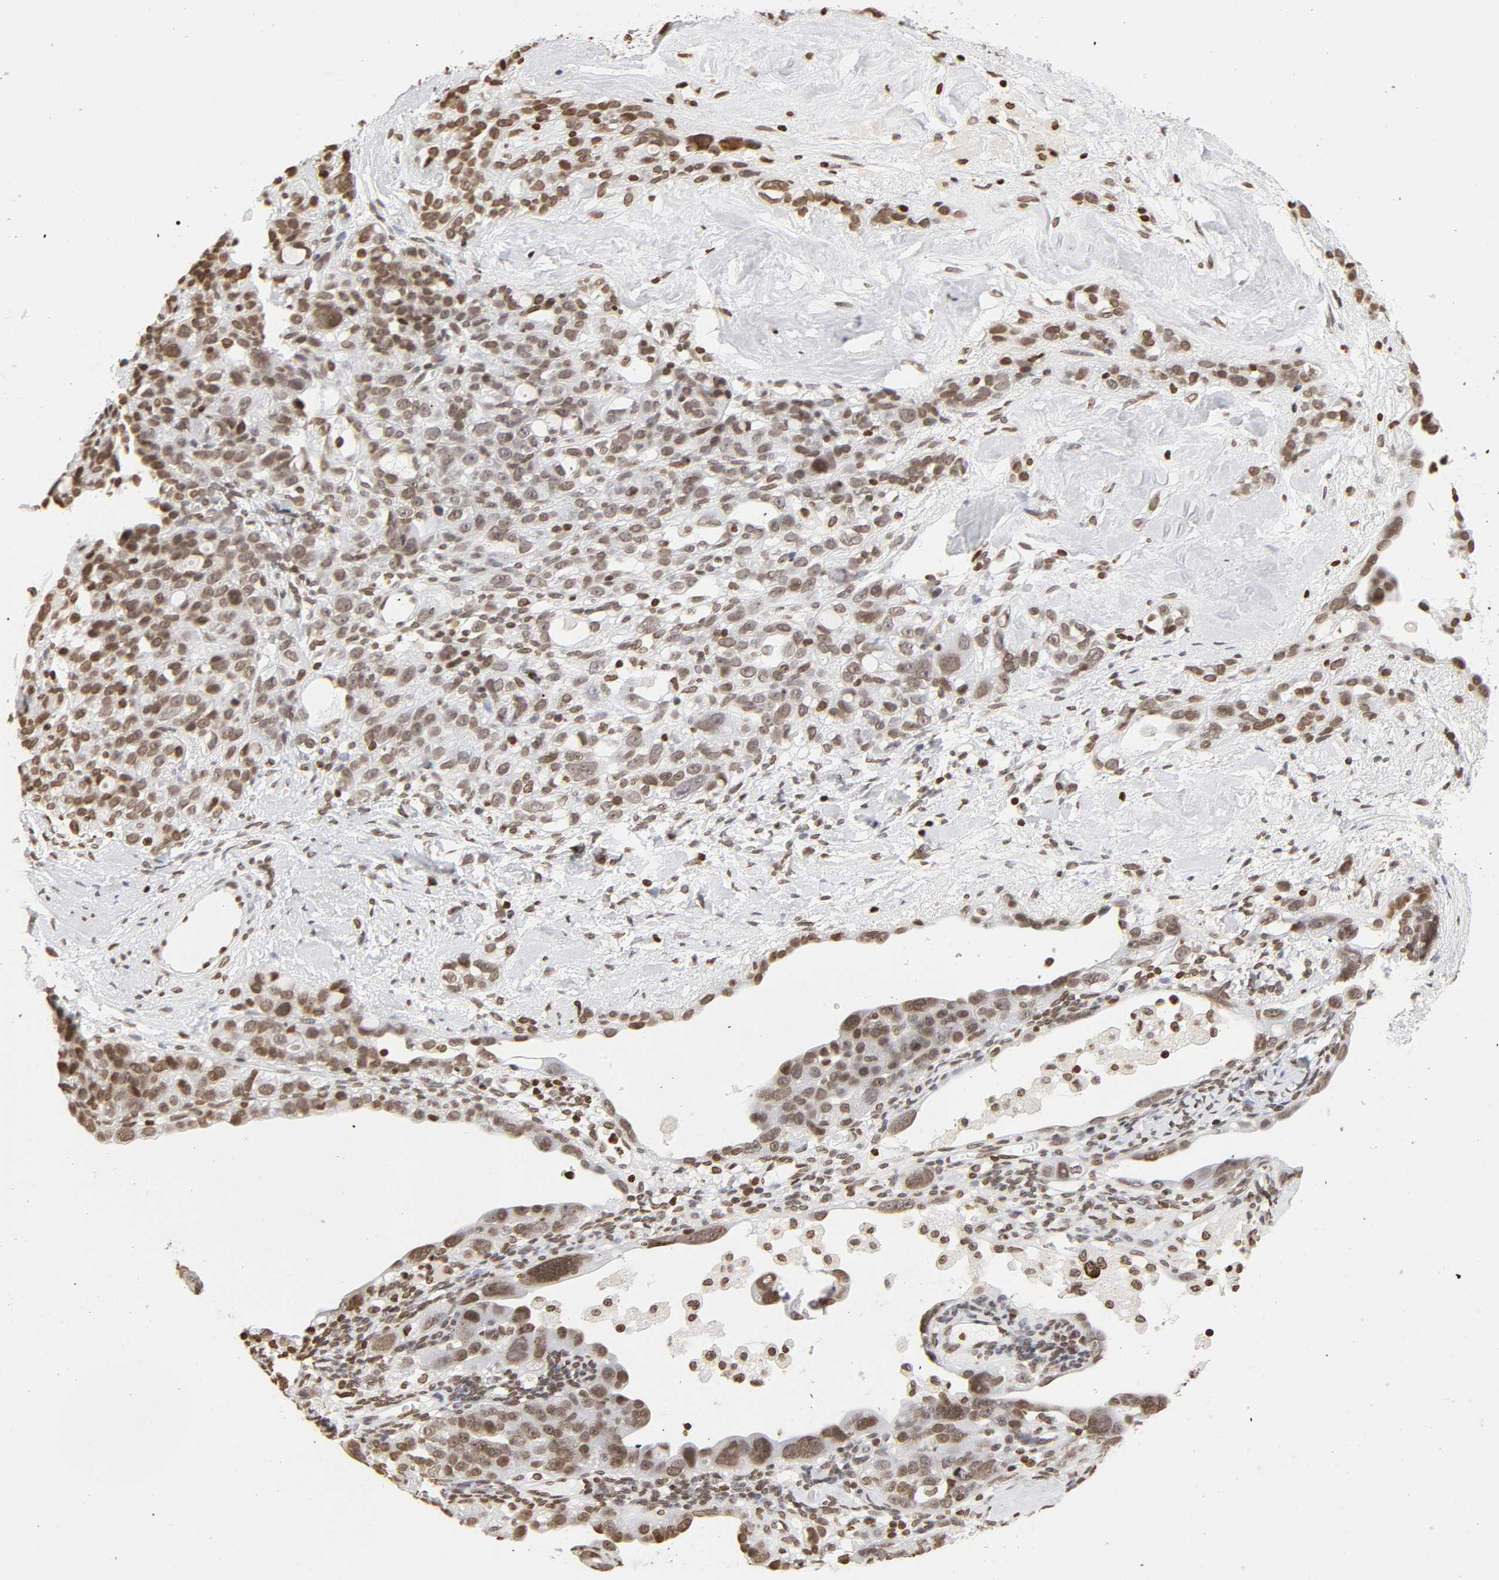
{"staining": {"intensity": "weak", "quantity": ">75%", "location": "nuclear"}, "tissue": "ovarian cancer", "cell_type": "Tumor cells", "image_type": "cancer", "snomed": [{"axis": "morphology", "description": "Cystadenocarcinoma, serous, NOS"}, {"axis": "topography", "description": "Ovary"}], "caption": "Protein analysis of serous cystadenocarcinoma (ovarian) tissue shows weak nuclear expression in about >75% of tumor cells.", "gene": "H2AC12", "patient": {"sex": "female", "age": 66}}